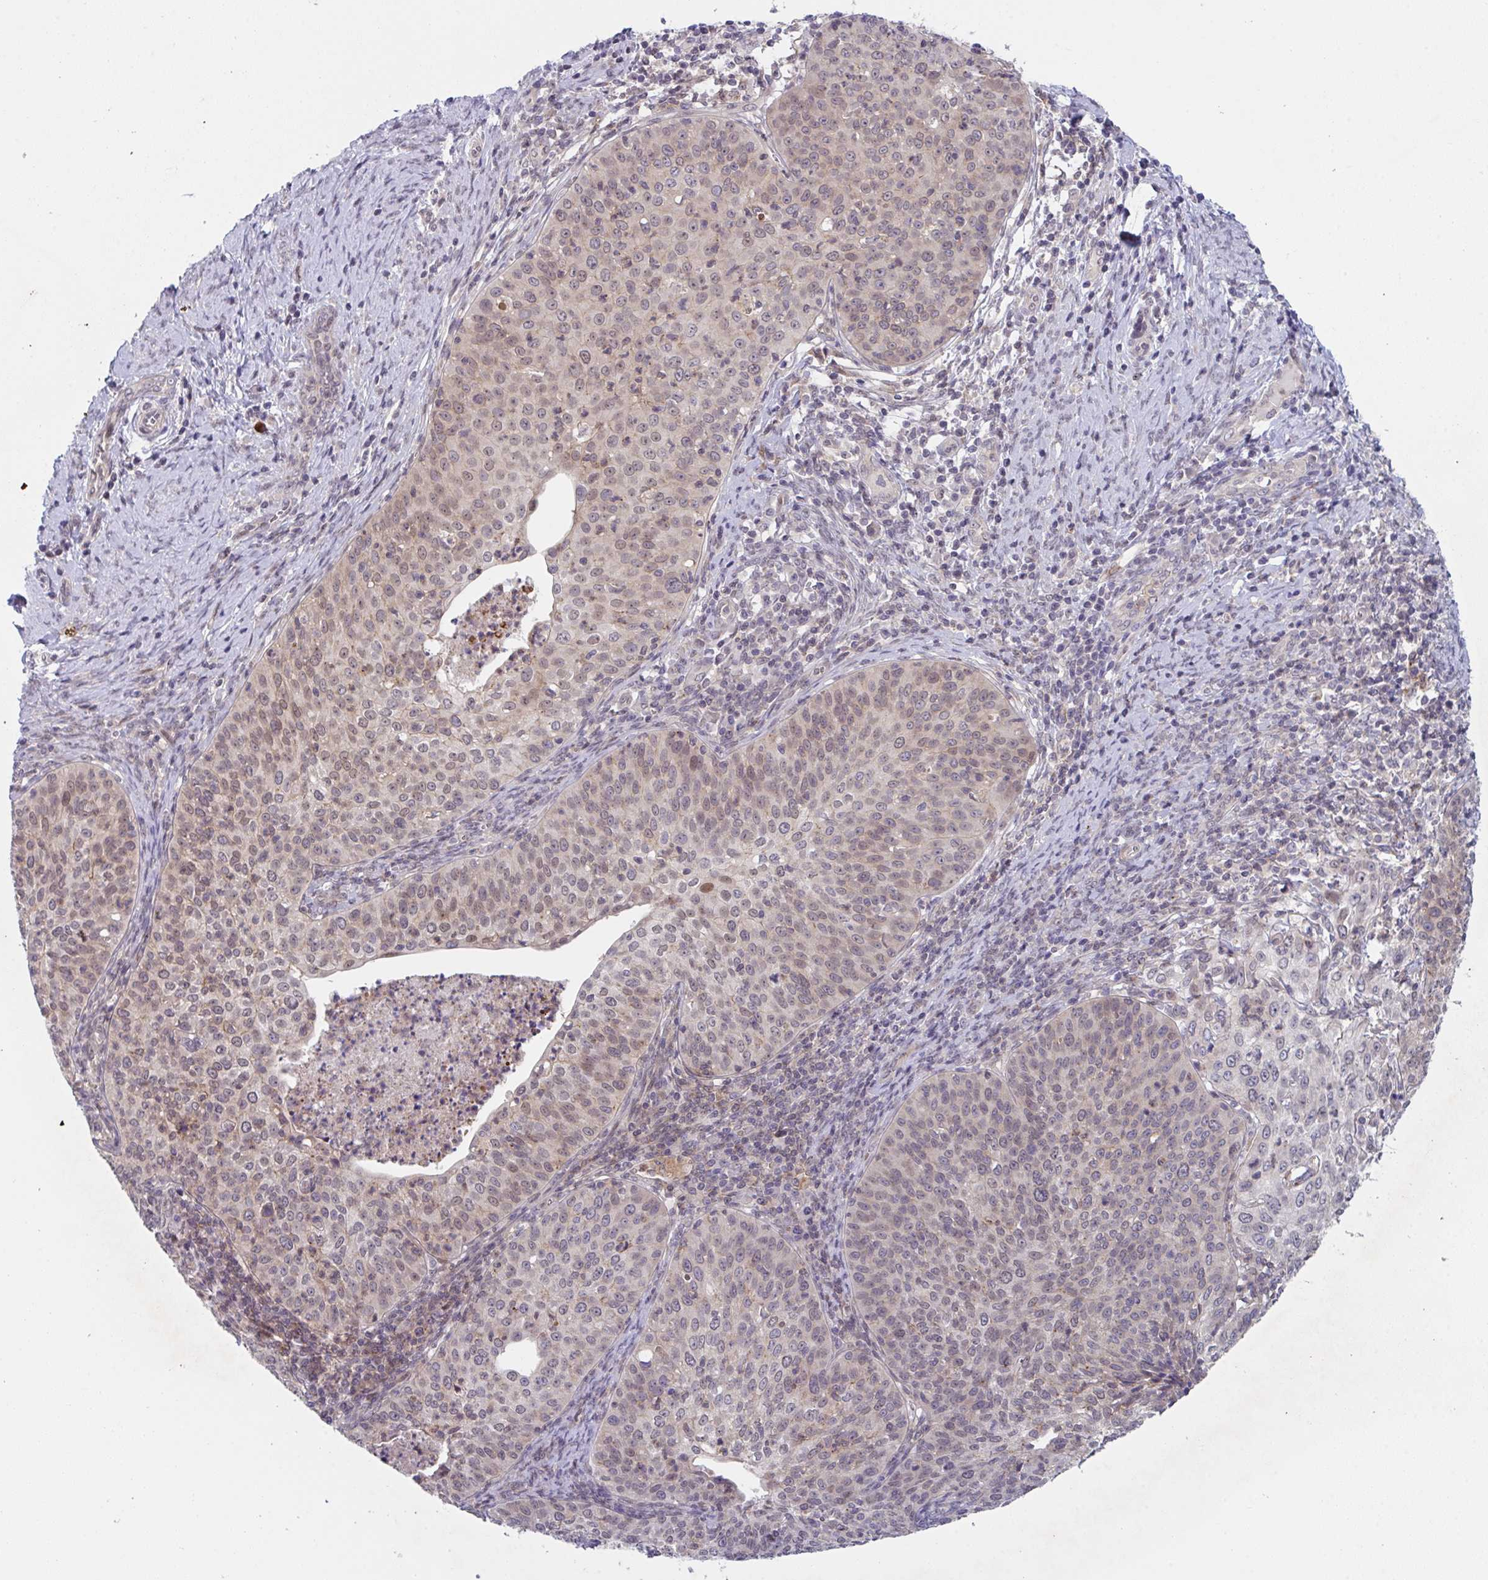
{"staining": {"intensity": "moderate", "quantity": "25%-75%", "location": "nuclear"}, "tissue": "cervical cancer", "cell_type": "Tumor cells", "image_type": "cancer", "snomed": [{"axis": "morphology", "description": "Squamous cell carcinoma, NOS"}, {"axis": "topography", "description": "Cervix"}], "caption": "Brown immunohistochemical staining in cervical cancer (squamous cell carcinoma) demonstrates moderate nuclear expression in approximately 25%-75% of tumor cells. The staining was performed using DAB to visualize the protein expression in brown, while the nuclei were stained in blue with hematoxylin (Magnification: 20x).", "gene": "RBM18", "patient": {"sex": "female", "age": 30}}